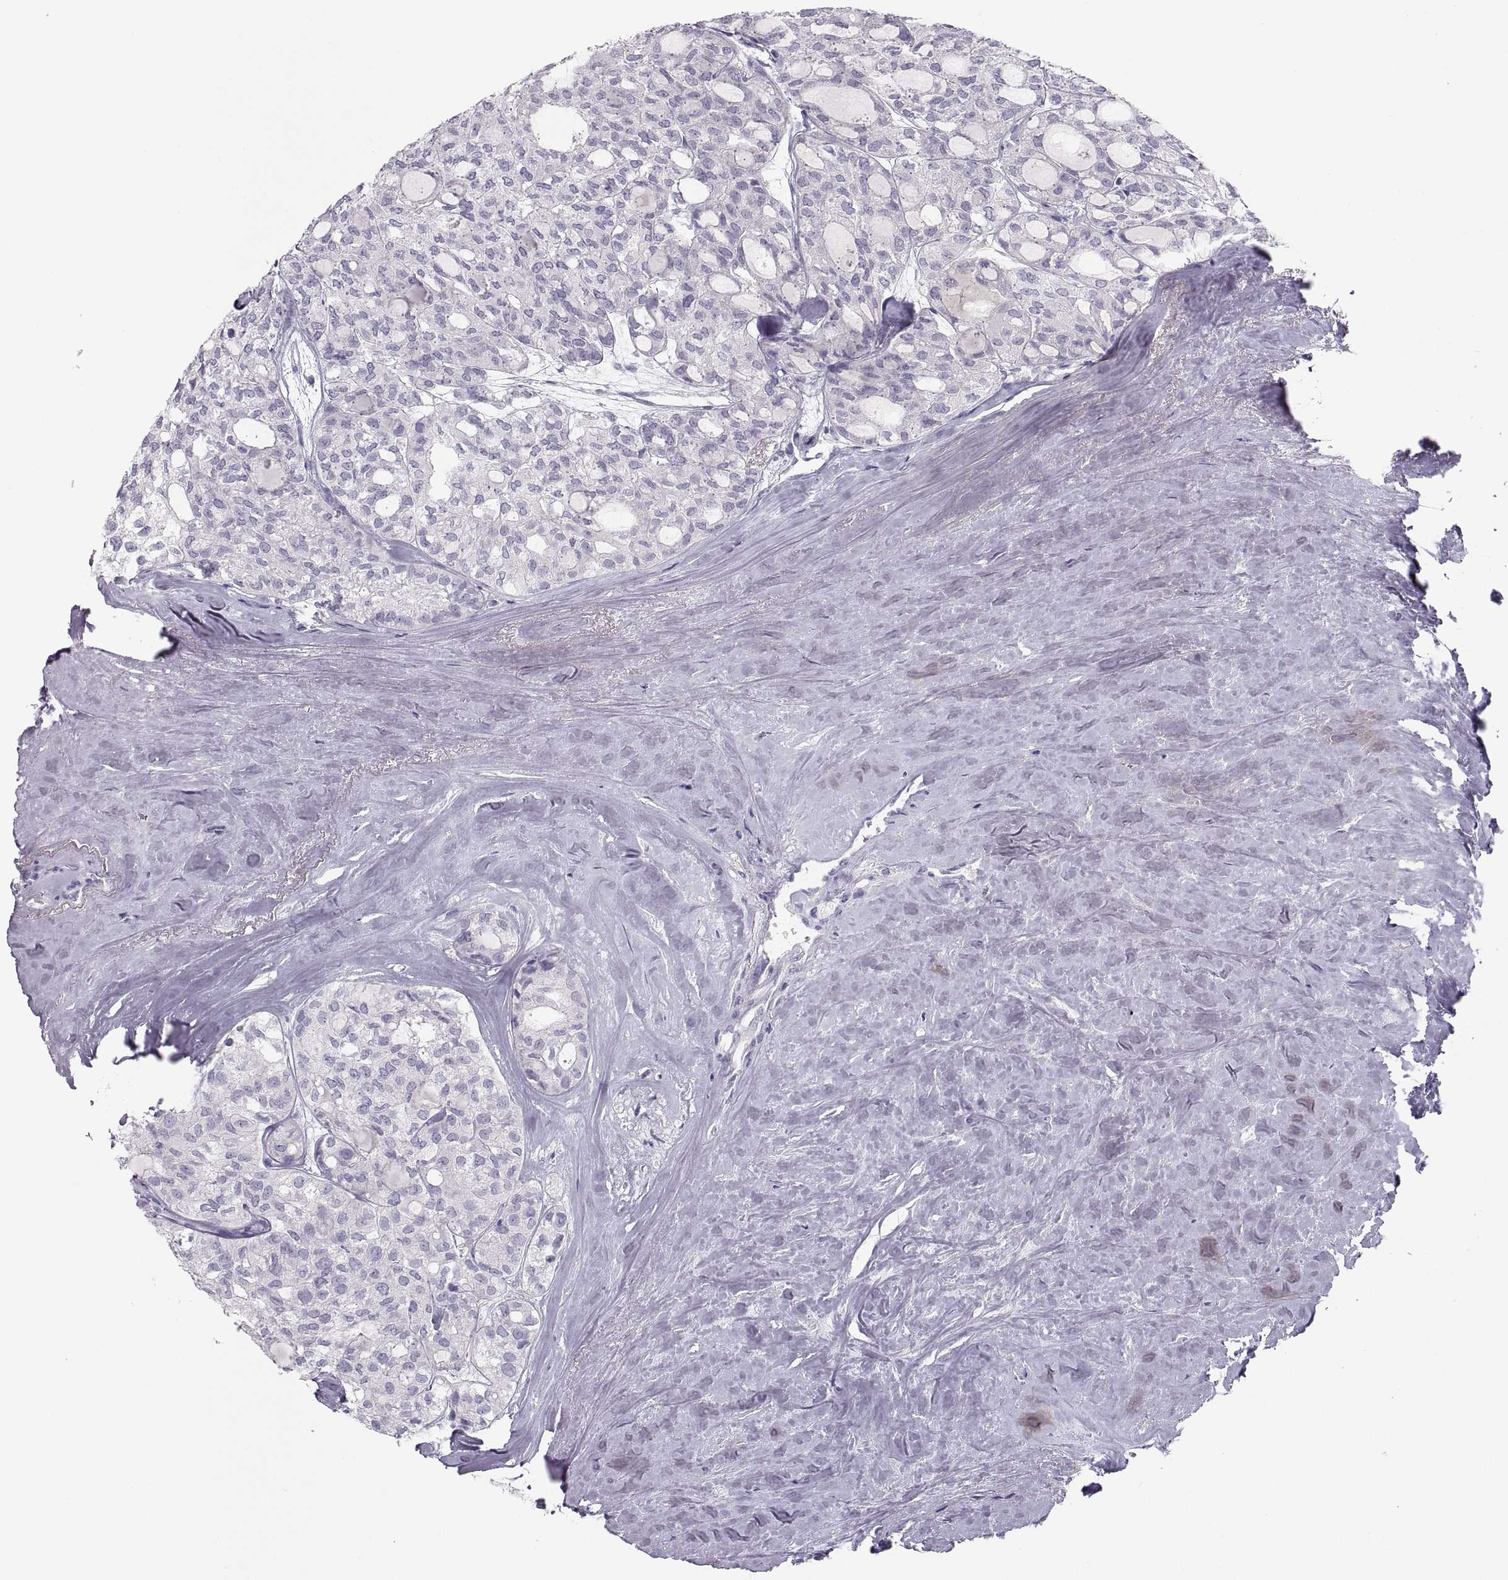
{"staining": {"intensity": "negative", "quantity": "none", "location": "none"}, "tissue": "thyroid cancer", "cell_type": "Tumor cells", "image_type": "cancer", "snomed": [{"axis": "morphology", "description": "Follicular adenoma carcinoma, NOS"}, {"axis": "topography", "description": "Thyroid gland"}], "caption": "DAB (3,3'-diaminobenzidine) immunohistochemical staining of follicular adenoma carcinoma (thyroid) demonstrates no significant positivity in tumor cells.", "gene": "MAGEB2", "patient": {"sex": "male", "age": 75}}